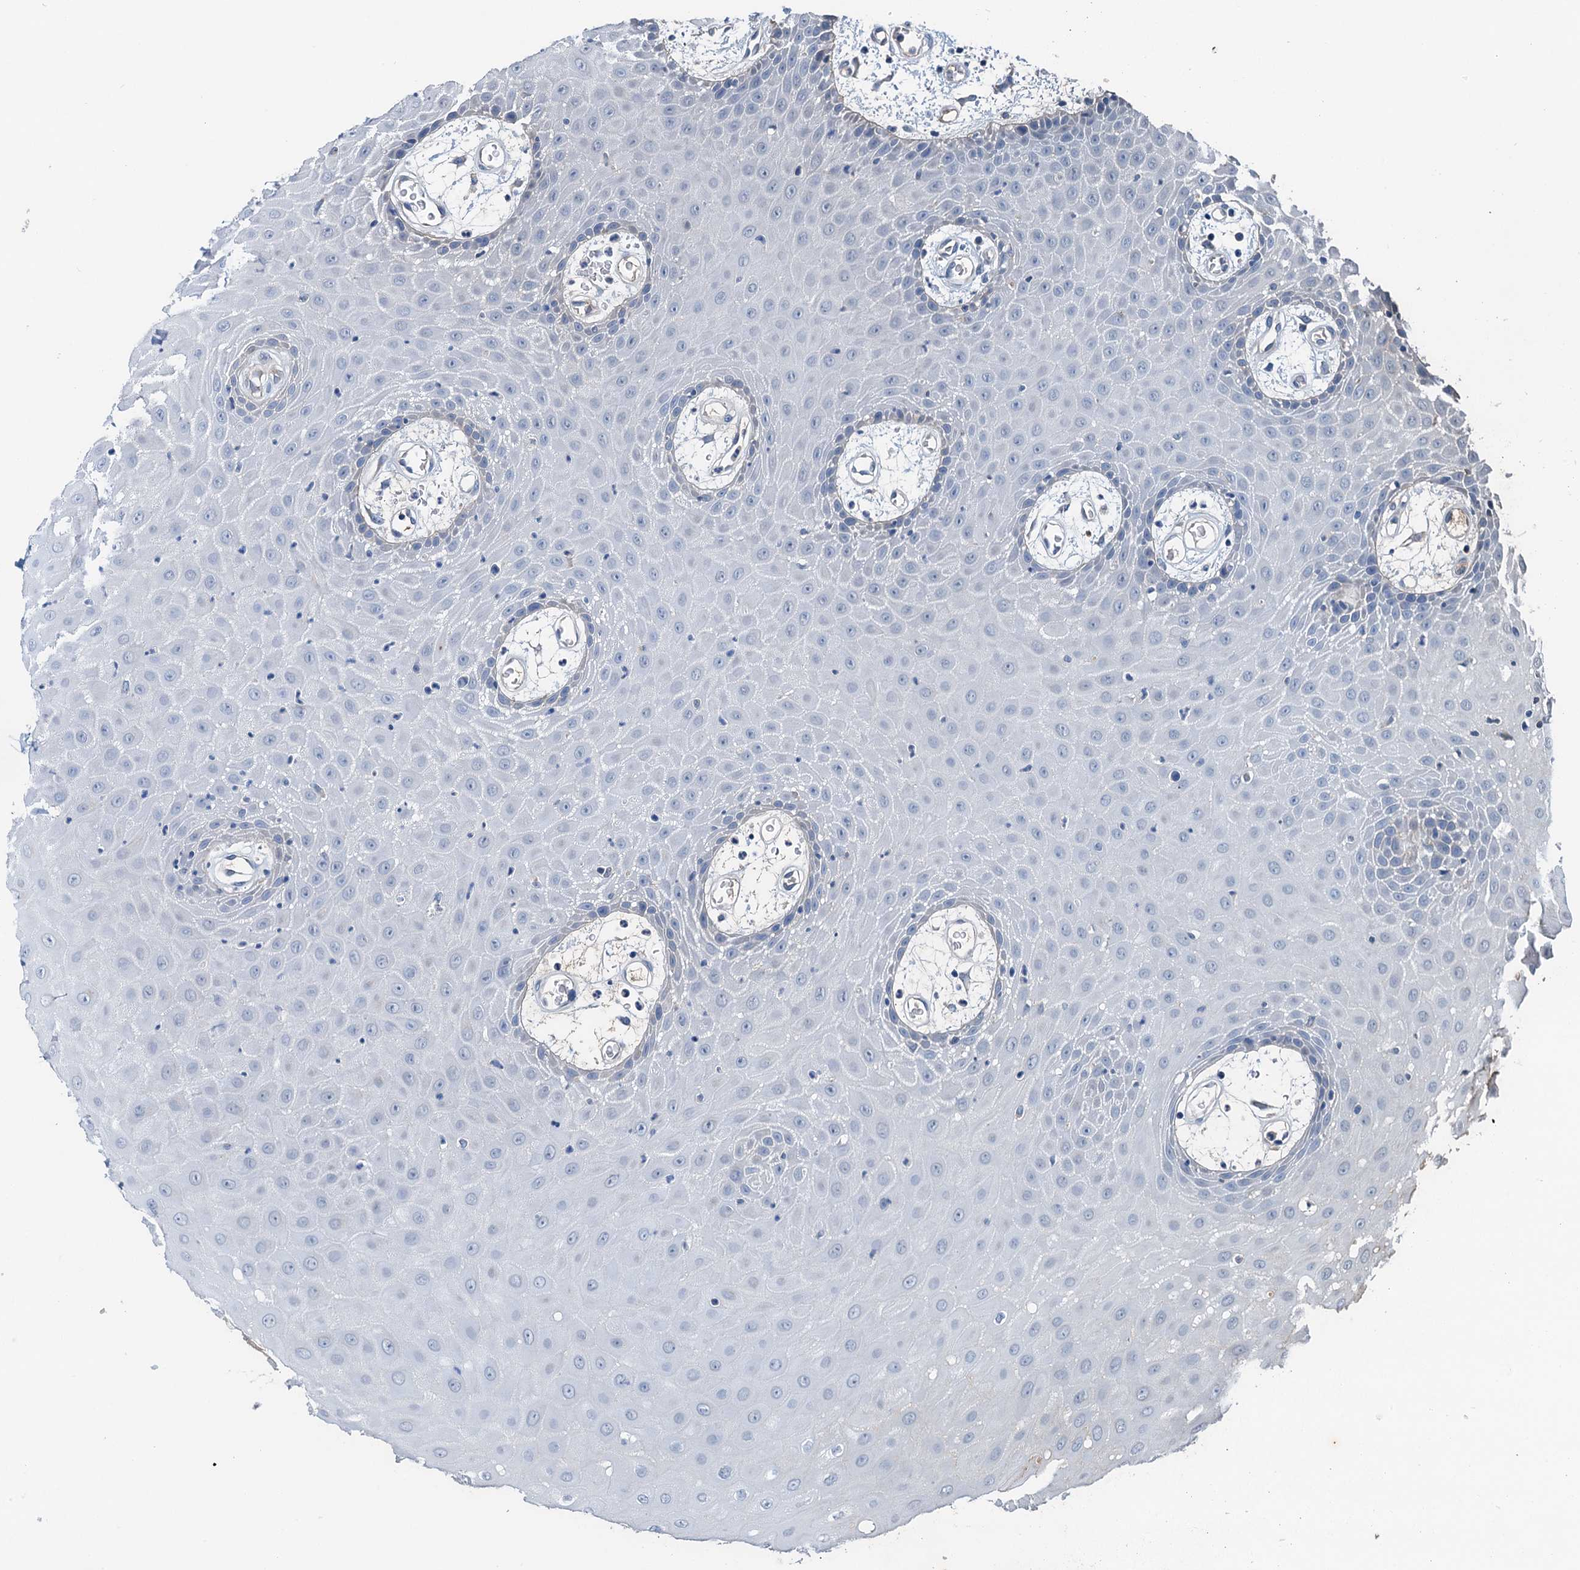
{"staining": {"intensity": "negative", "quantity": "none", "location": "none"}, "tissue": "oral mucosa", "cell_type": "Squamous epithelial cells", "image_type": "normal", "snomed": [{"axis": "morphology", "description": "Normal tissue, NOS"}, {"axis": "topography", "description": "Skeletal muscle"}, {"axis": "topography", "description": "Oral tissue"}, {"axis": "topography", "description": "Salivary gland"}, {"axis": "topography", "description": "Peripheral nerve tissue"}], "caption": "Immunohistochemistry of benign human oral mucosa shows no expression in squamous epithelial cells.", "gene": "KNDC1", "patient": {"sex": "male", "age": 54}}